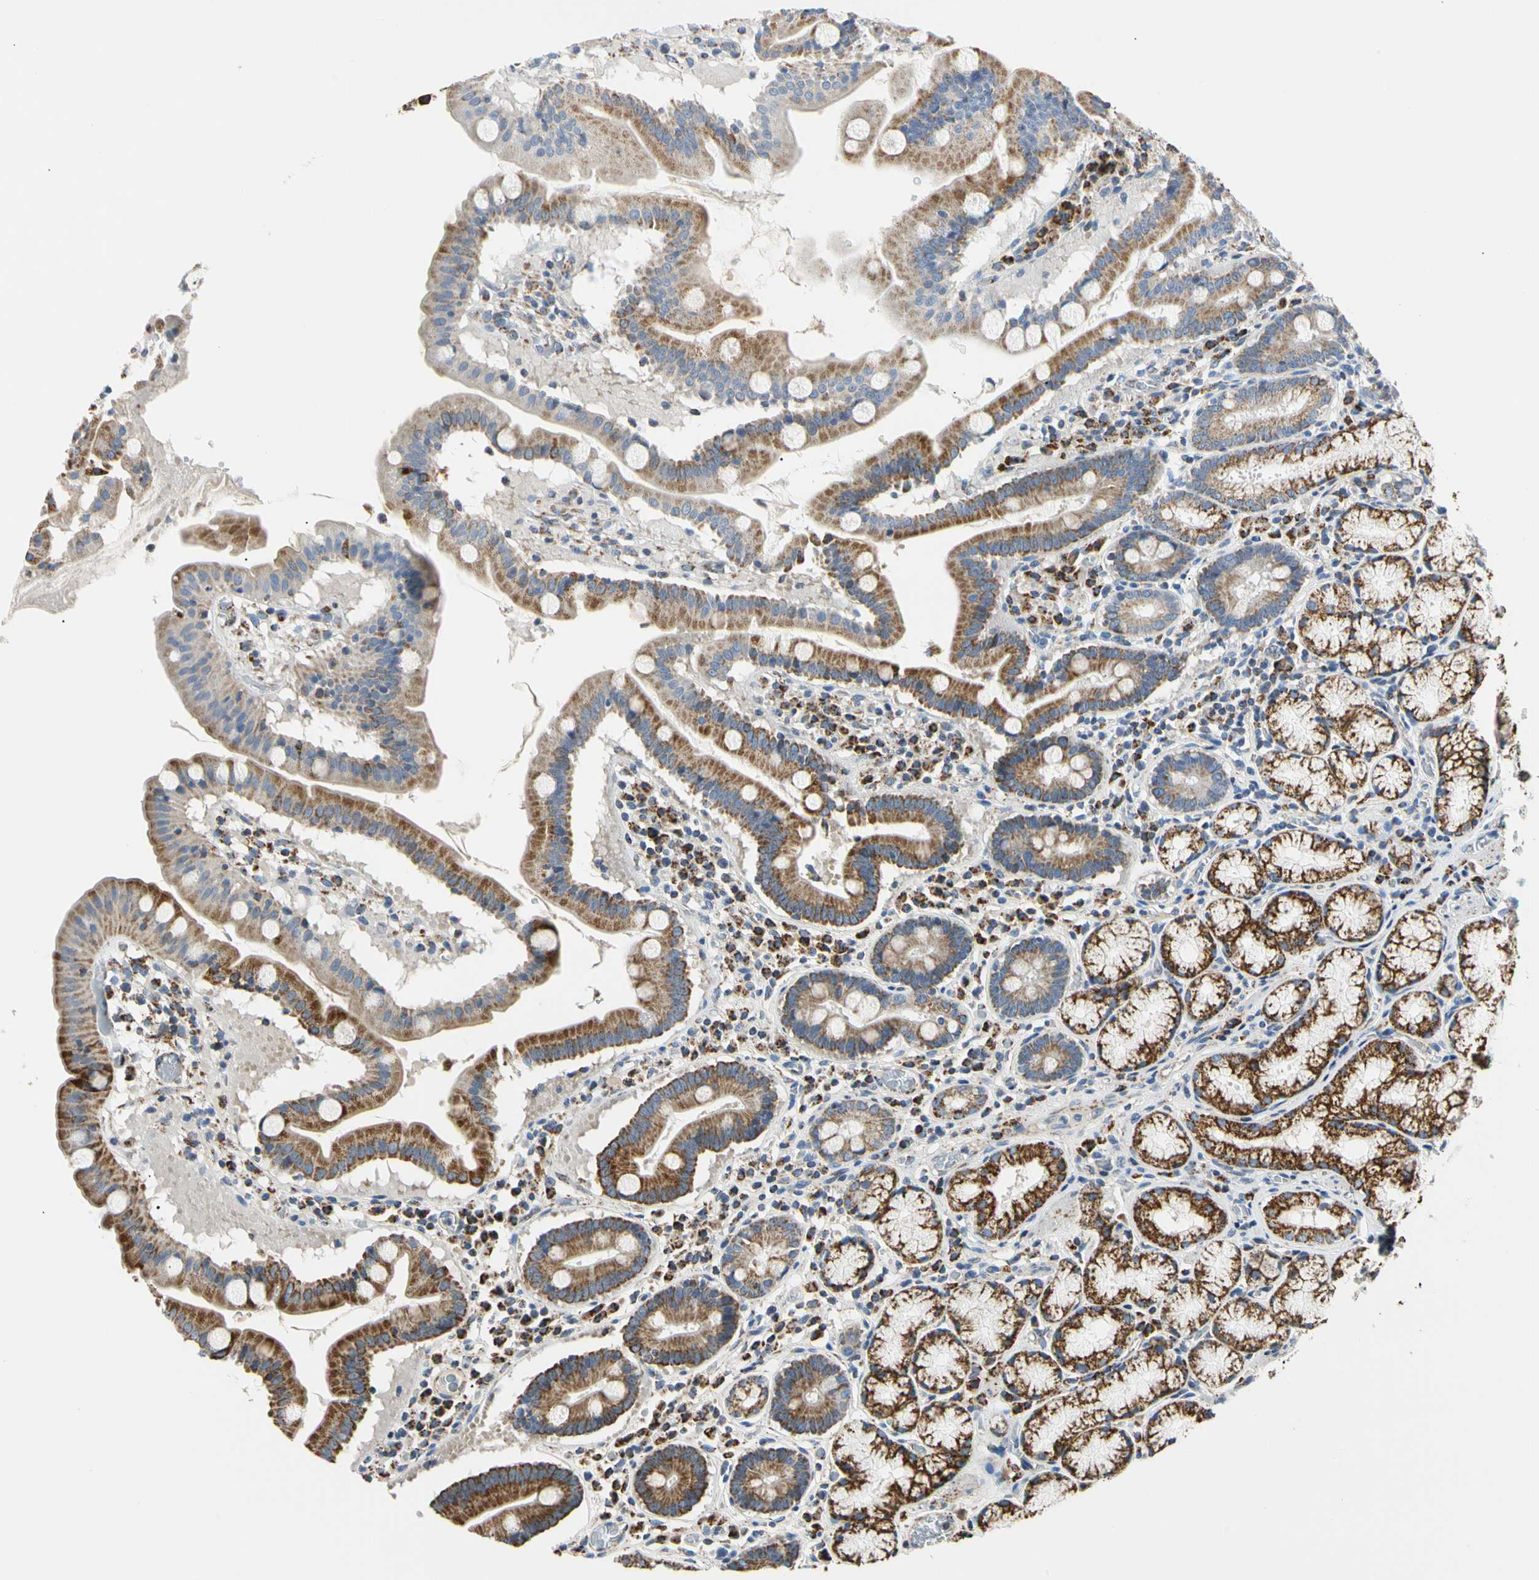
{"staining": {"intensity": "strong", "quantity": ">75%", "location": "cytoplasmic/membranous"}, "tissue": "stomach", "cell_type": "Glandular cells", "image_type": "normal", "snomed": [{"axis": "morphology", "description": "Normal tissue, NOS"}, {"axis": "topography", "description": "Stomach, lower"}], "caption": "Strong cytoplasmic/membranous positivity is identified in approximately >75% of glandular cells in normal stomach.", "gene": "ACAT1", "patient": {"sex": "male", "age": 56}}